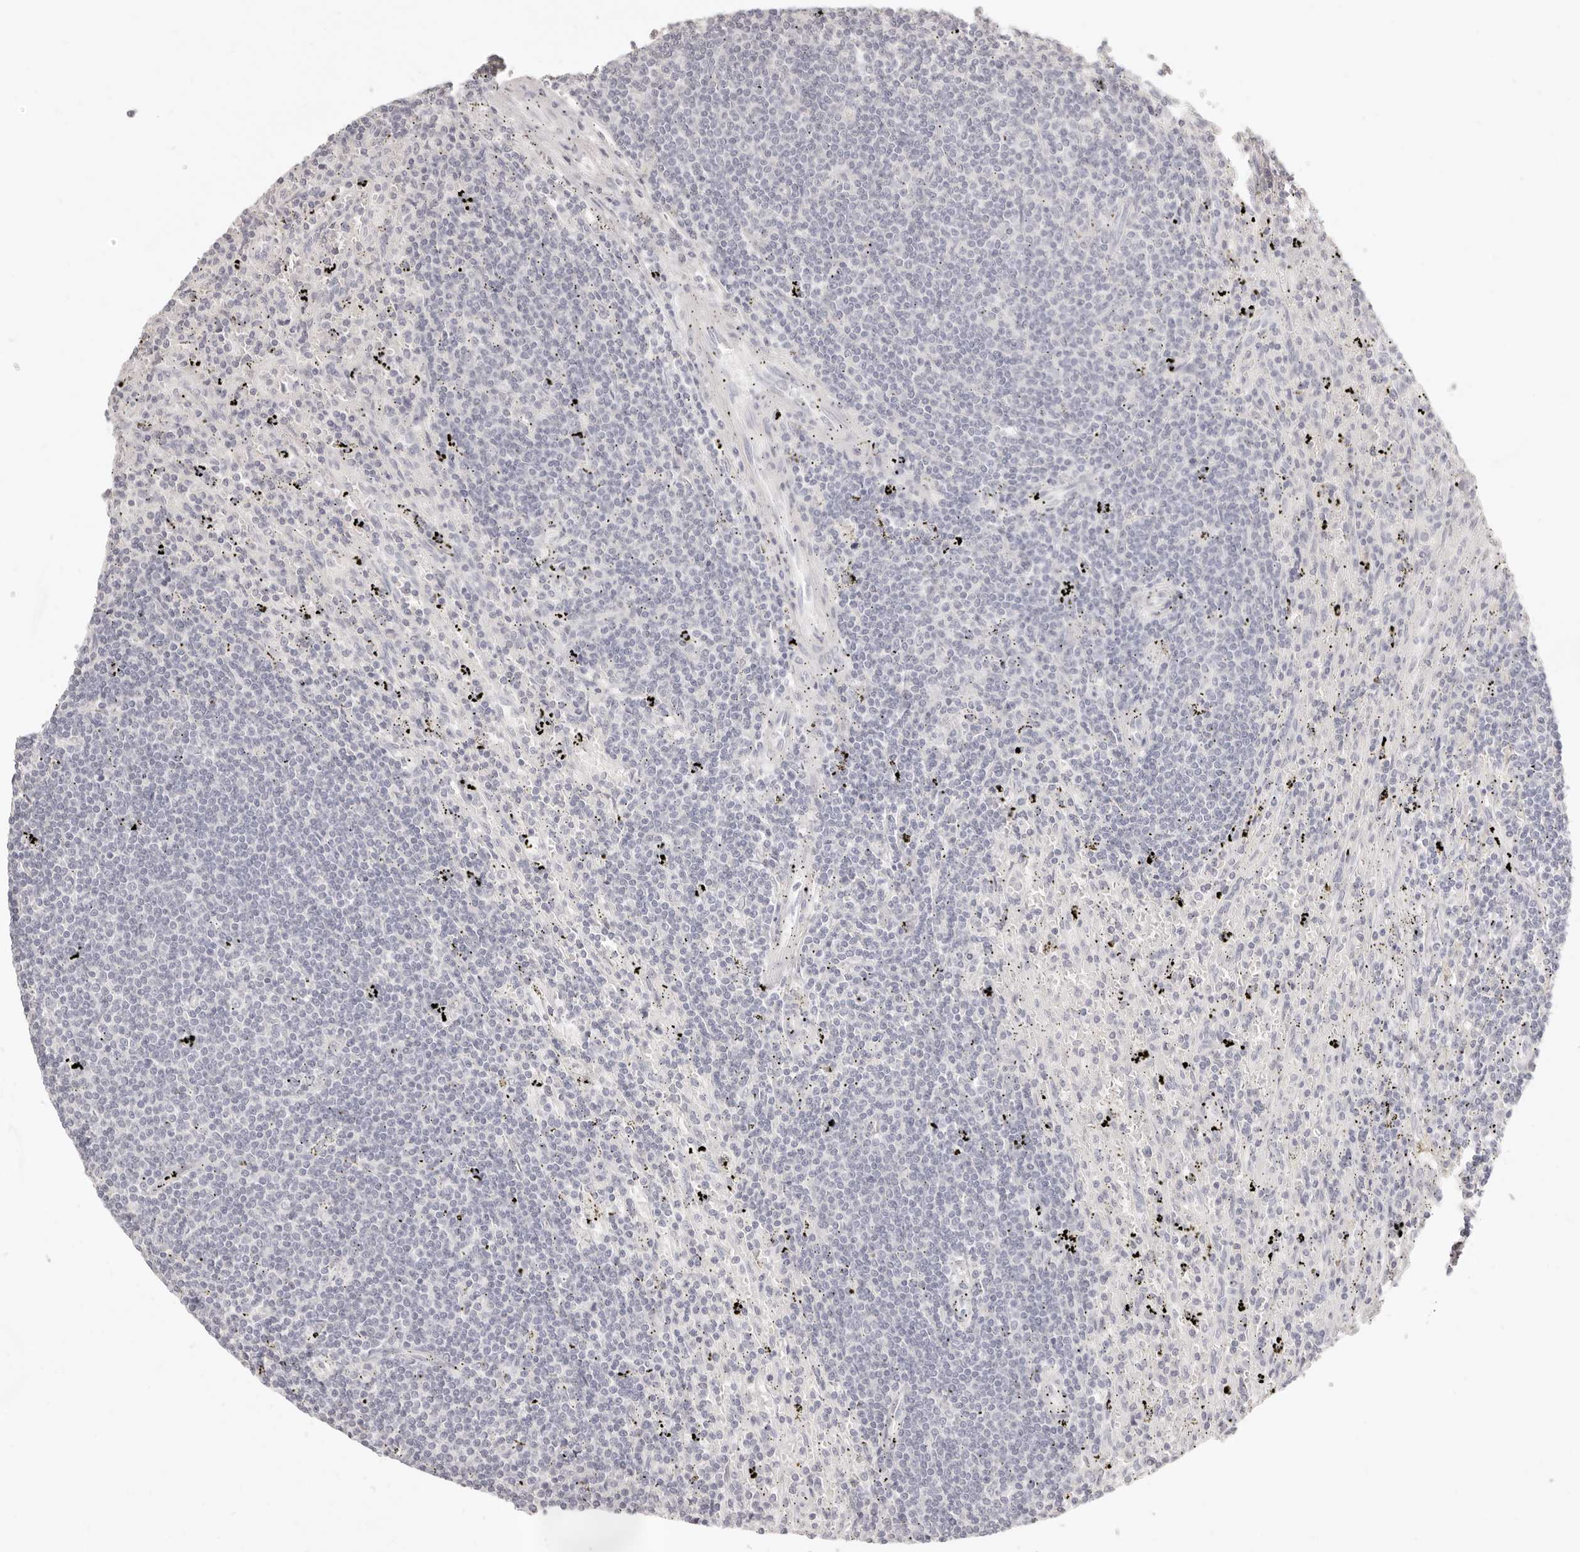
{"staining": {"intensity": "negative", "quantity": "none", "location": "none"}, "tissue": "lymphoma", "cell_type": "Tumor cells", "image_type": "cancer", "snomed": [{"axis": "morphology", "description": "Malignant lymphoma, non-Hodgkin's type, Low grade"}, {"axis": "topography", "description": "Spleen"}], "caption": "DAB immunohistochemical staining of low-grade malignant lymphoma, non-Hodgkin's type displays no significant expression in tumor cells. (Stains: DAB (3,3'-diaminobenzidine) IHC with hematoxylin counter stain, Microscopy: brightfield microscopy at high magnification).", "gene": "FABP1", "patient": {"sex": "male", "age": 76}}